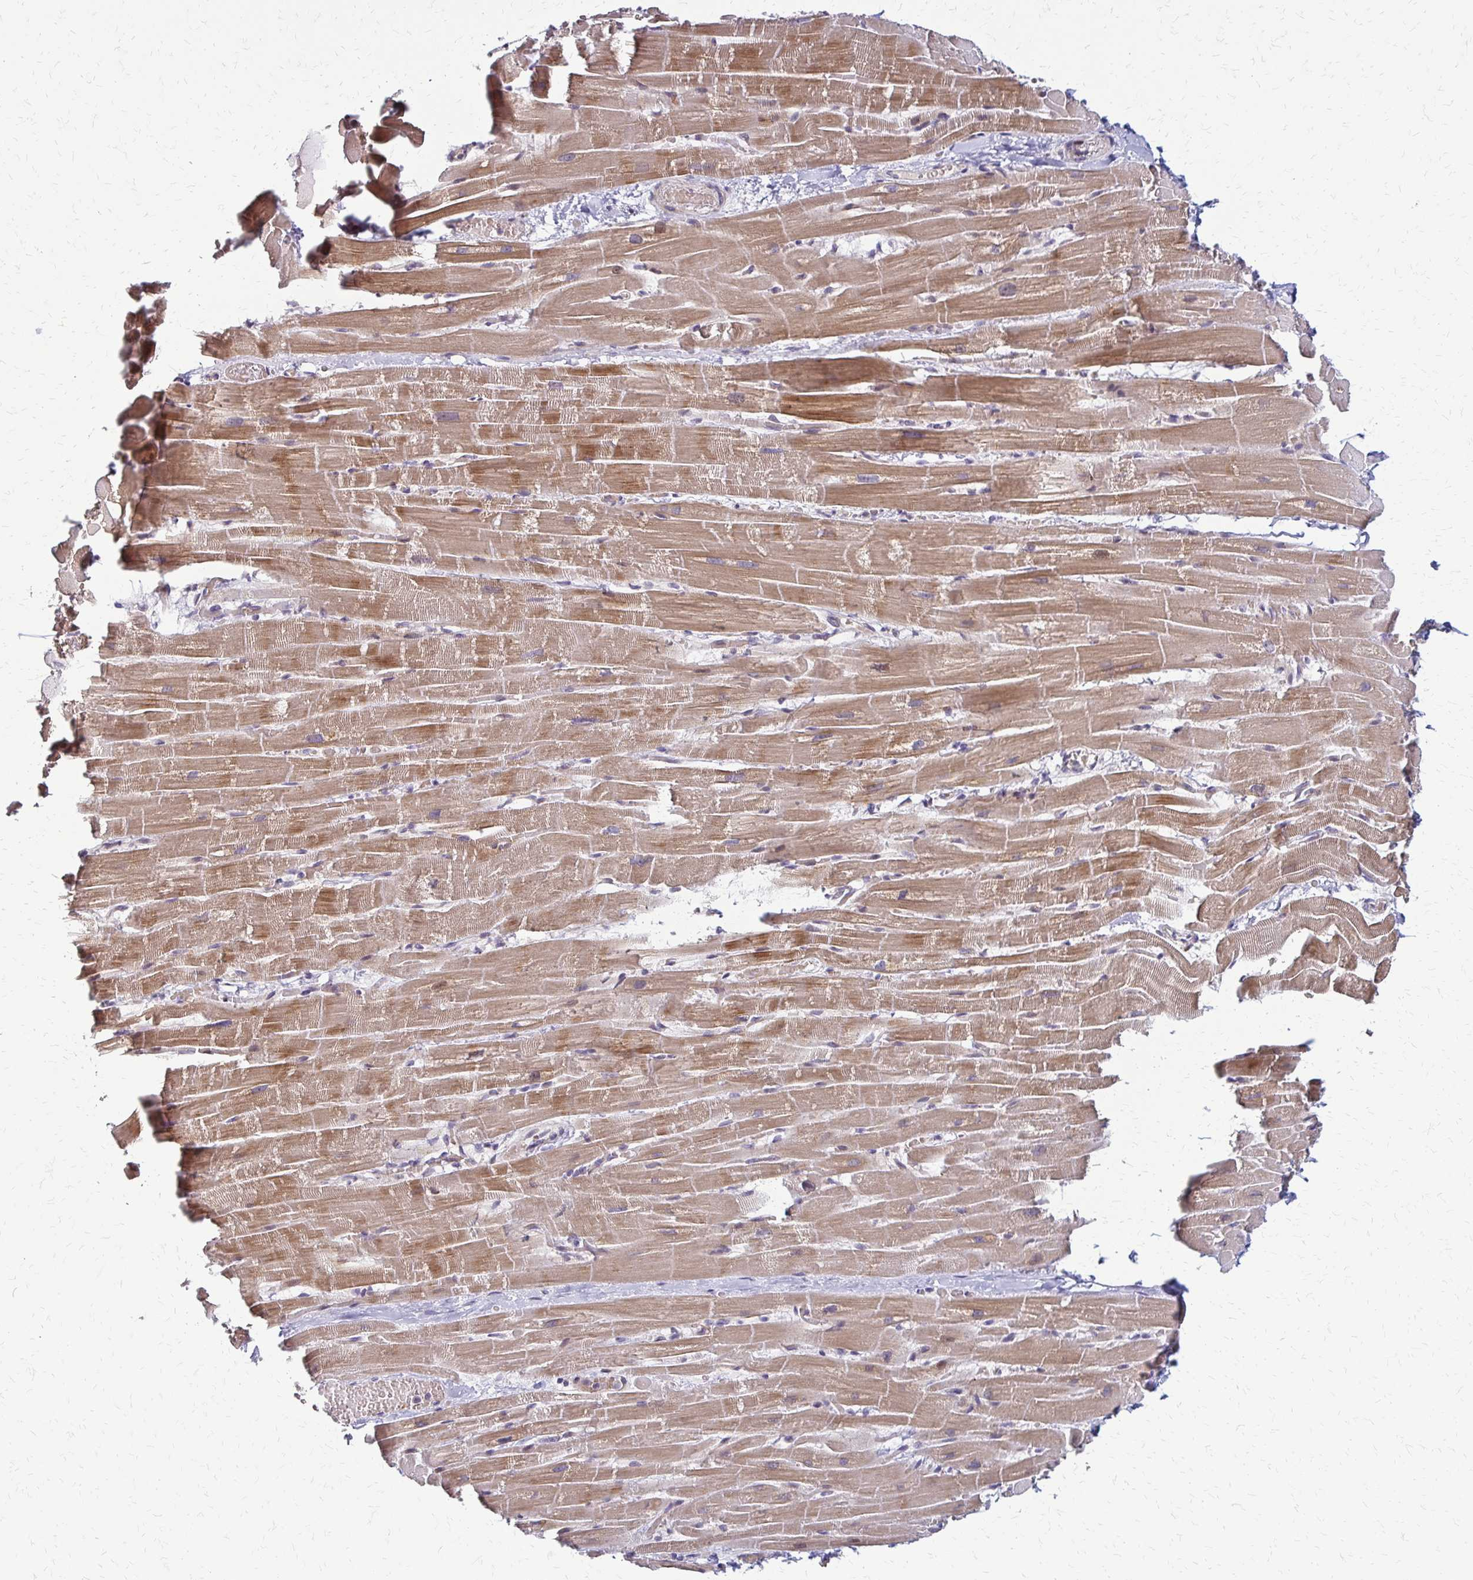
{"staining": {"intensity": "moderate", "quantity": "25%-75%", "location": "cytoplasmic/membranous,nuclear"}, "tissue": "heart muscle", "cell_type": "Cardiomyocytes", "image_type": "normal", "snomed": [{"axis": "morphology", "description": "Normal tissue, NOS"}, {"axis": "topography", "description": "Heart"}], "caption": "A micrograph of human heart muscle stained for a protein demonstrates moderate cytoplasmic/membranous,nuclear brown staining in cardiomyocytes. (Stains: DAB in brown, nuclei in blue, Microscopy: brightfield microscopy at high magnification).", "gene": "TRIR", "patient": {"sex": "male", "age": 37}}